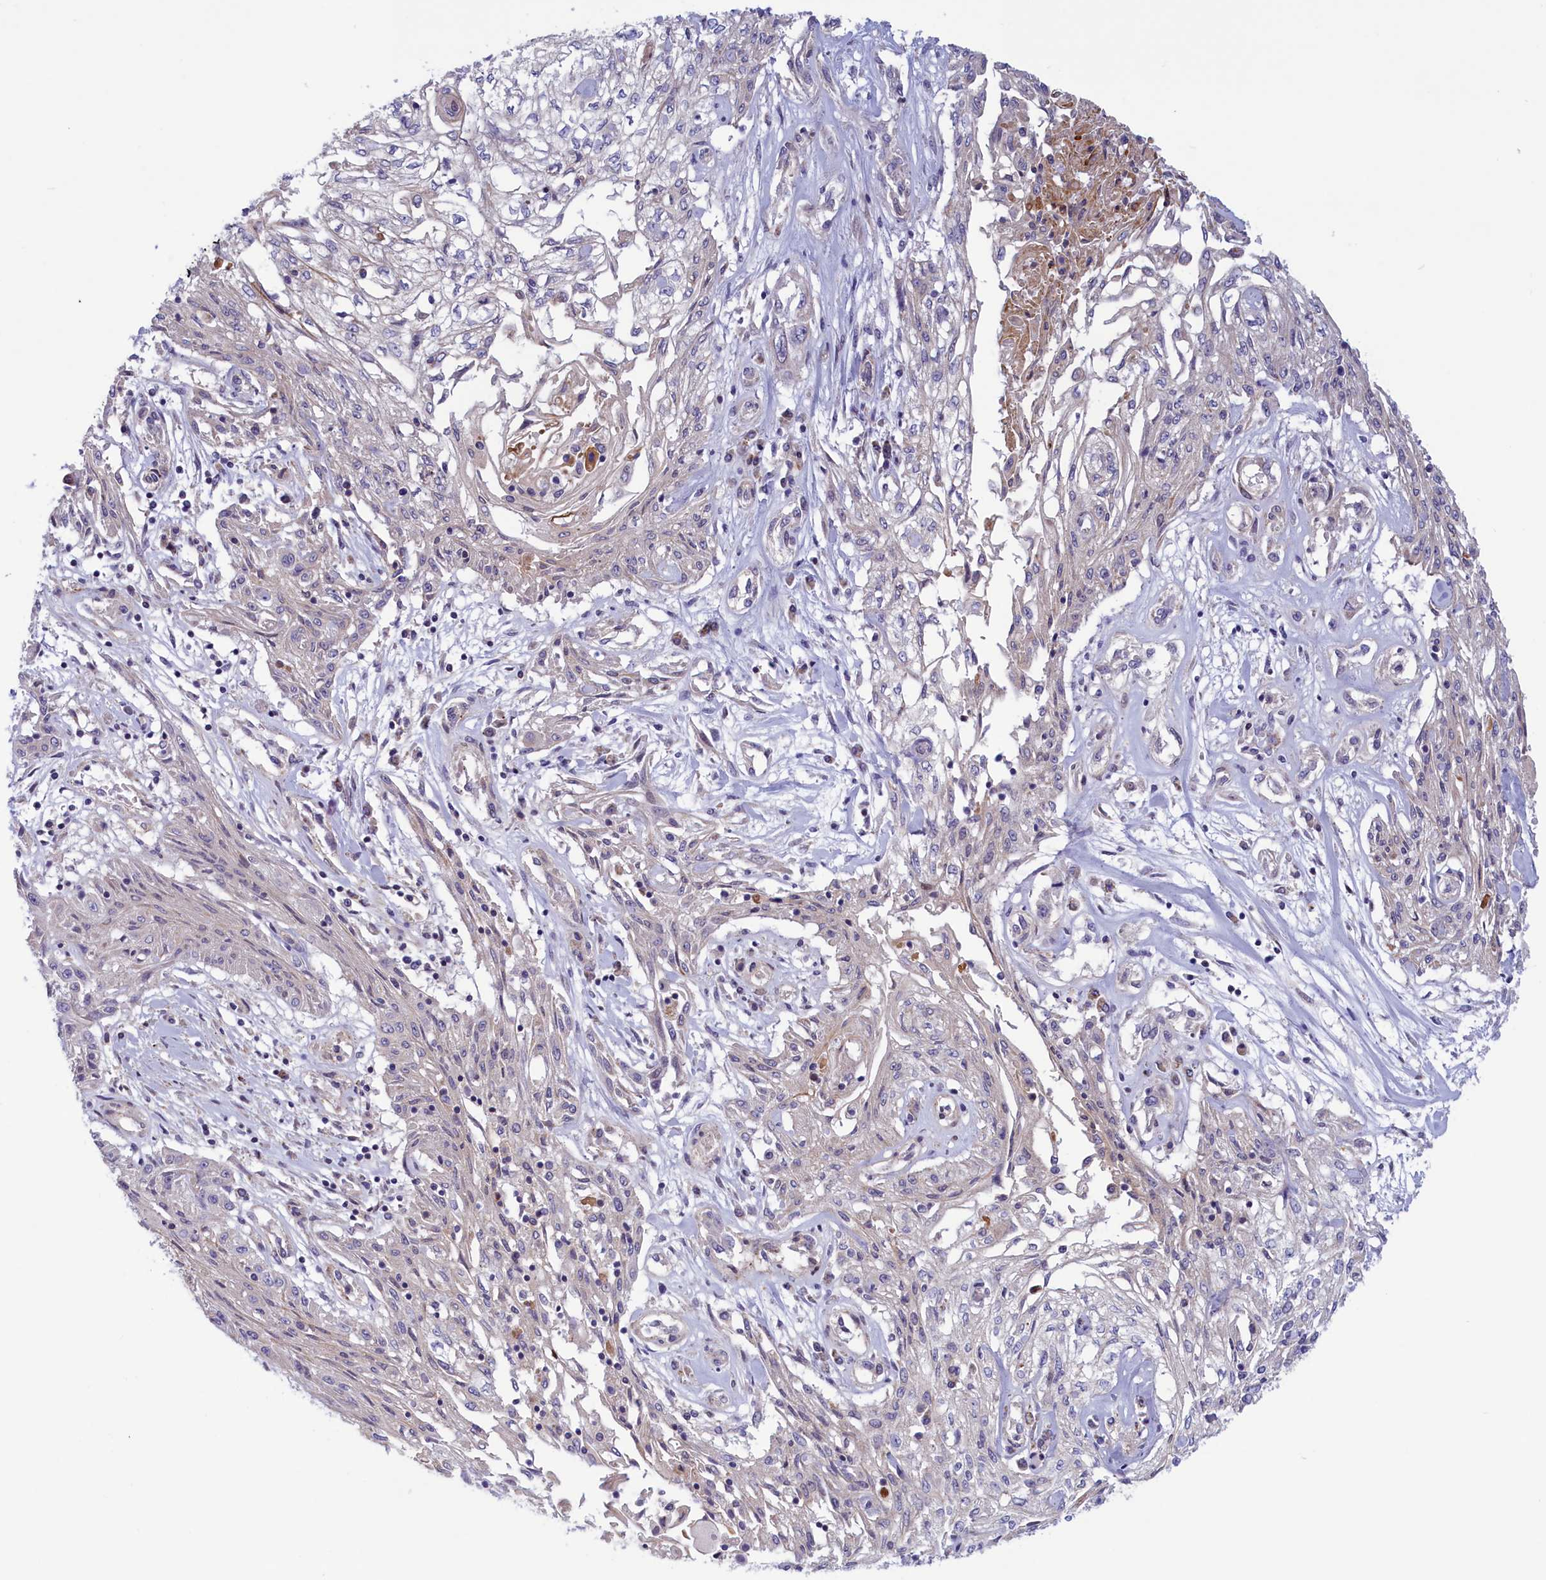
{"staining": {"intensity": "negative", "quantity": "none", "location": "none"}, "tissue": "skin cancer", "cell_type": "Tumor cells", "image_type": "cancer", "snomed": [{"axis": "morphology", "description": "Squamous cell carcinoma, NOS"}, {"axis": "morphology", "description": "Squamous cell carcinoma, metastatic, NOS"}, {"axis": "topography", "description": "Skin"}, {"axis": "topography", "description": "Lymph node"}], "caption": "Immunohistochemical staining of human skin cancer (metastatic squamous cell carcinoma) displays no significant expression in tumor cells.", "gene": "CORO2A", "patient": {"sex": "male", "age": 75}}